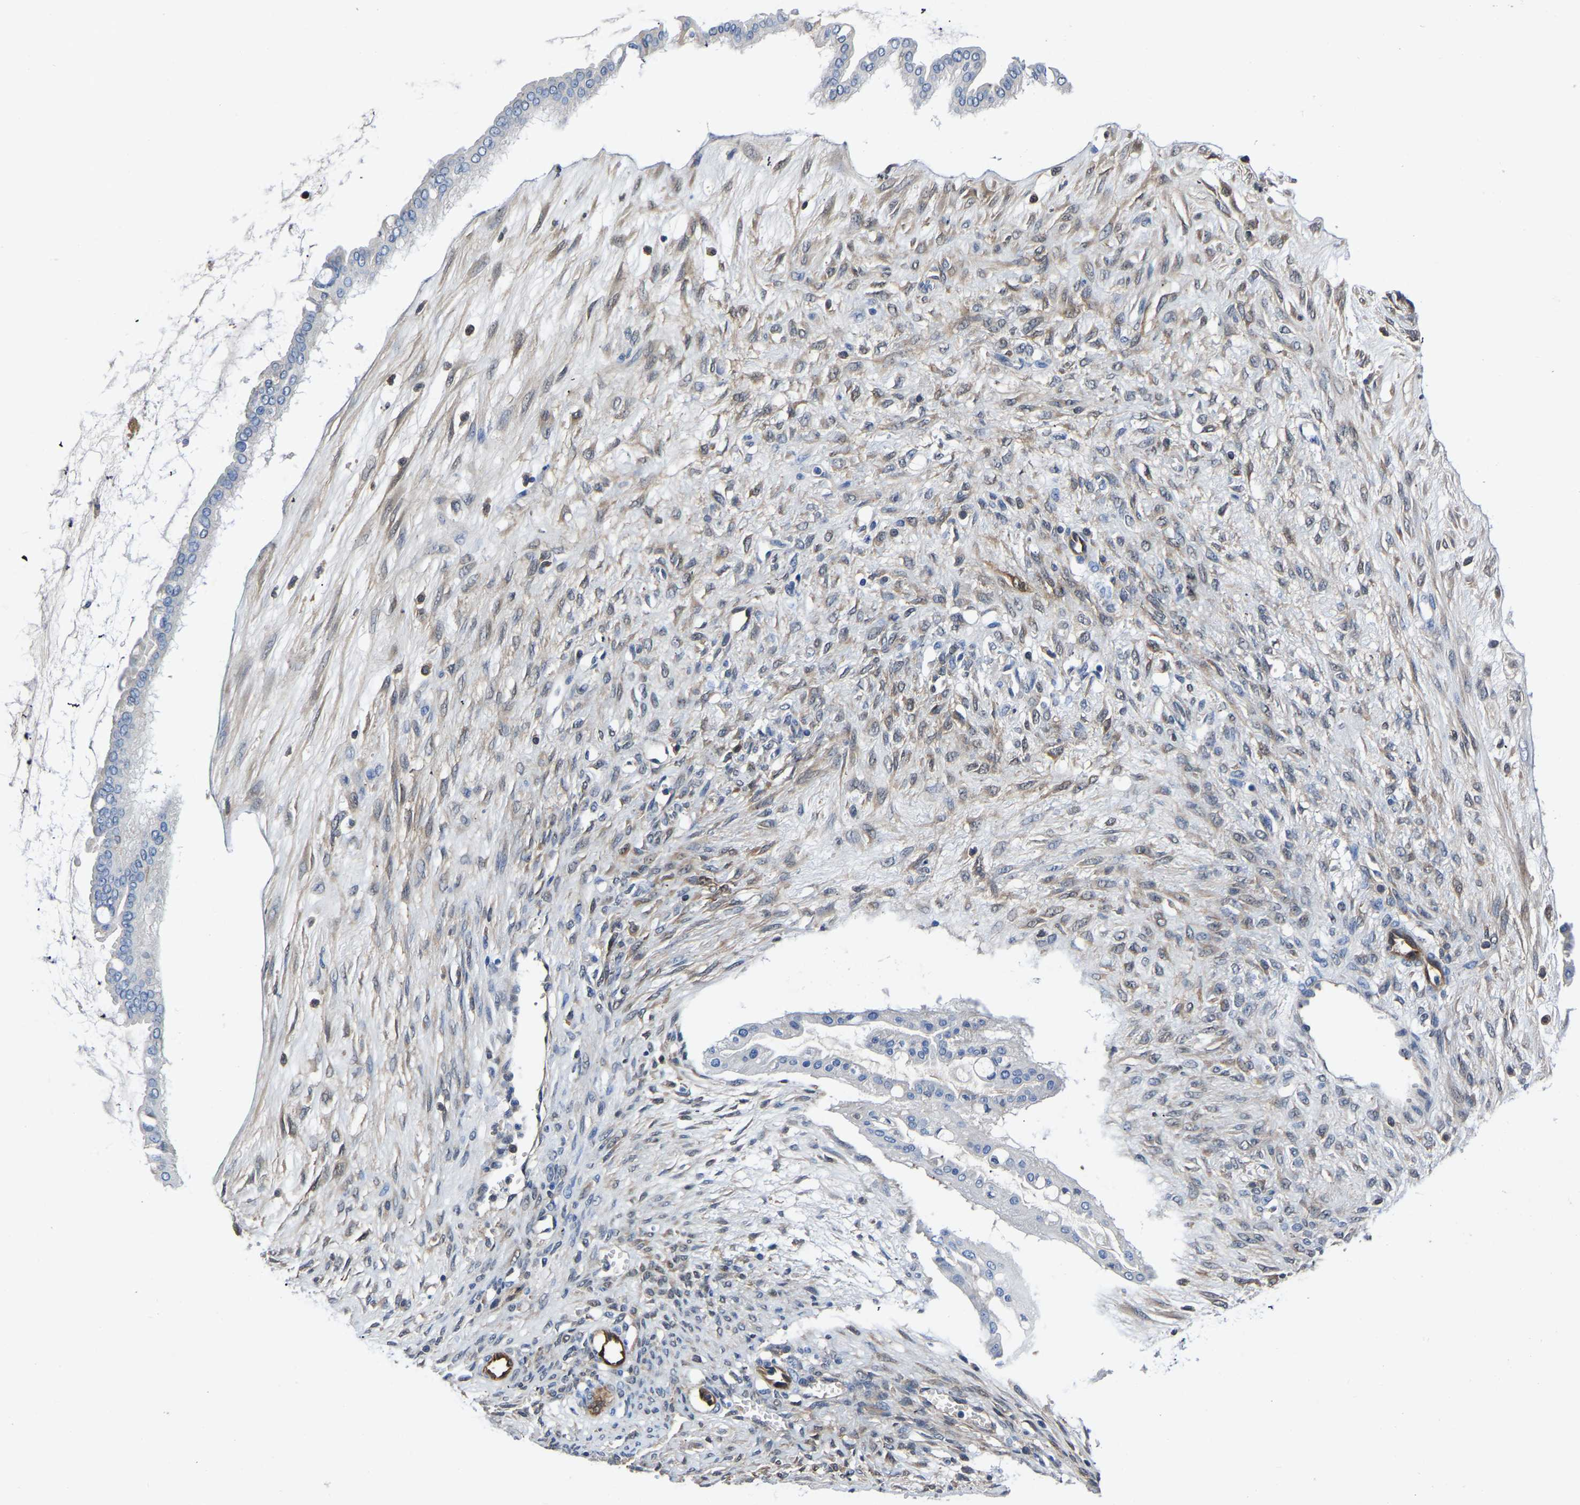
{"staining": {"intensity": "negative", "quantity": "none", "location": "none"}, "tissue": "ovarian cancer", "cell_type": "Tumor cells", "image_type": "cancer", "snomed": [{"axis": "morphology", "description": "Cystadenocarcinoma, mucinous, NOS"}, {"axis": "topography", "description": "Ovary"}], "caption": "DAB immunohistochemical staining of human ovarian cancer (mucinous cystadenocarcinoma) shows no significant positivity in tumor cells.", "gene": "ATG2B", "patient": {"sex": "female", "age": 73}}